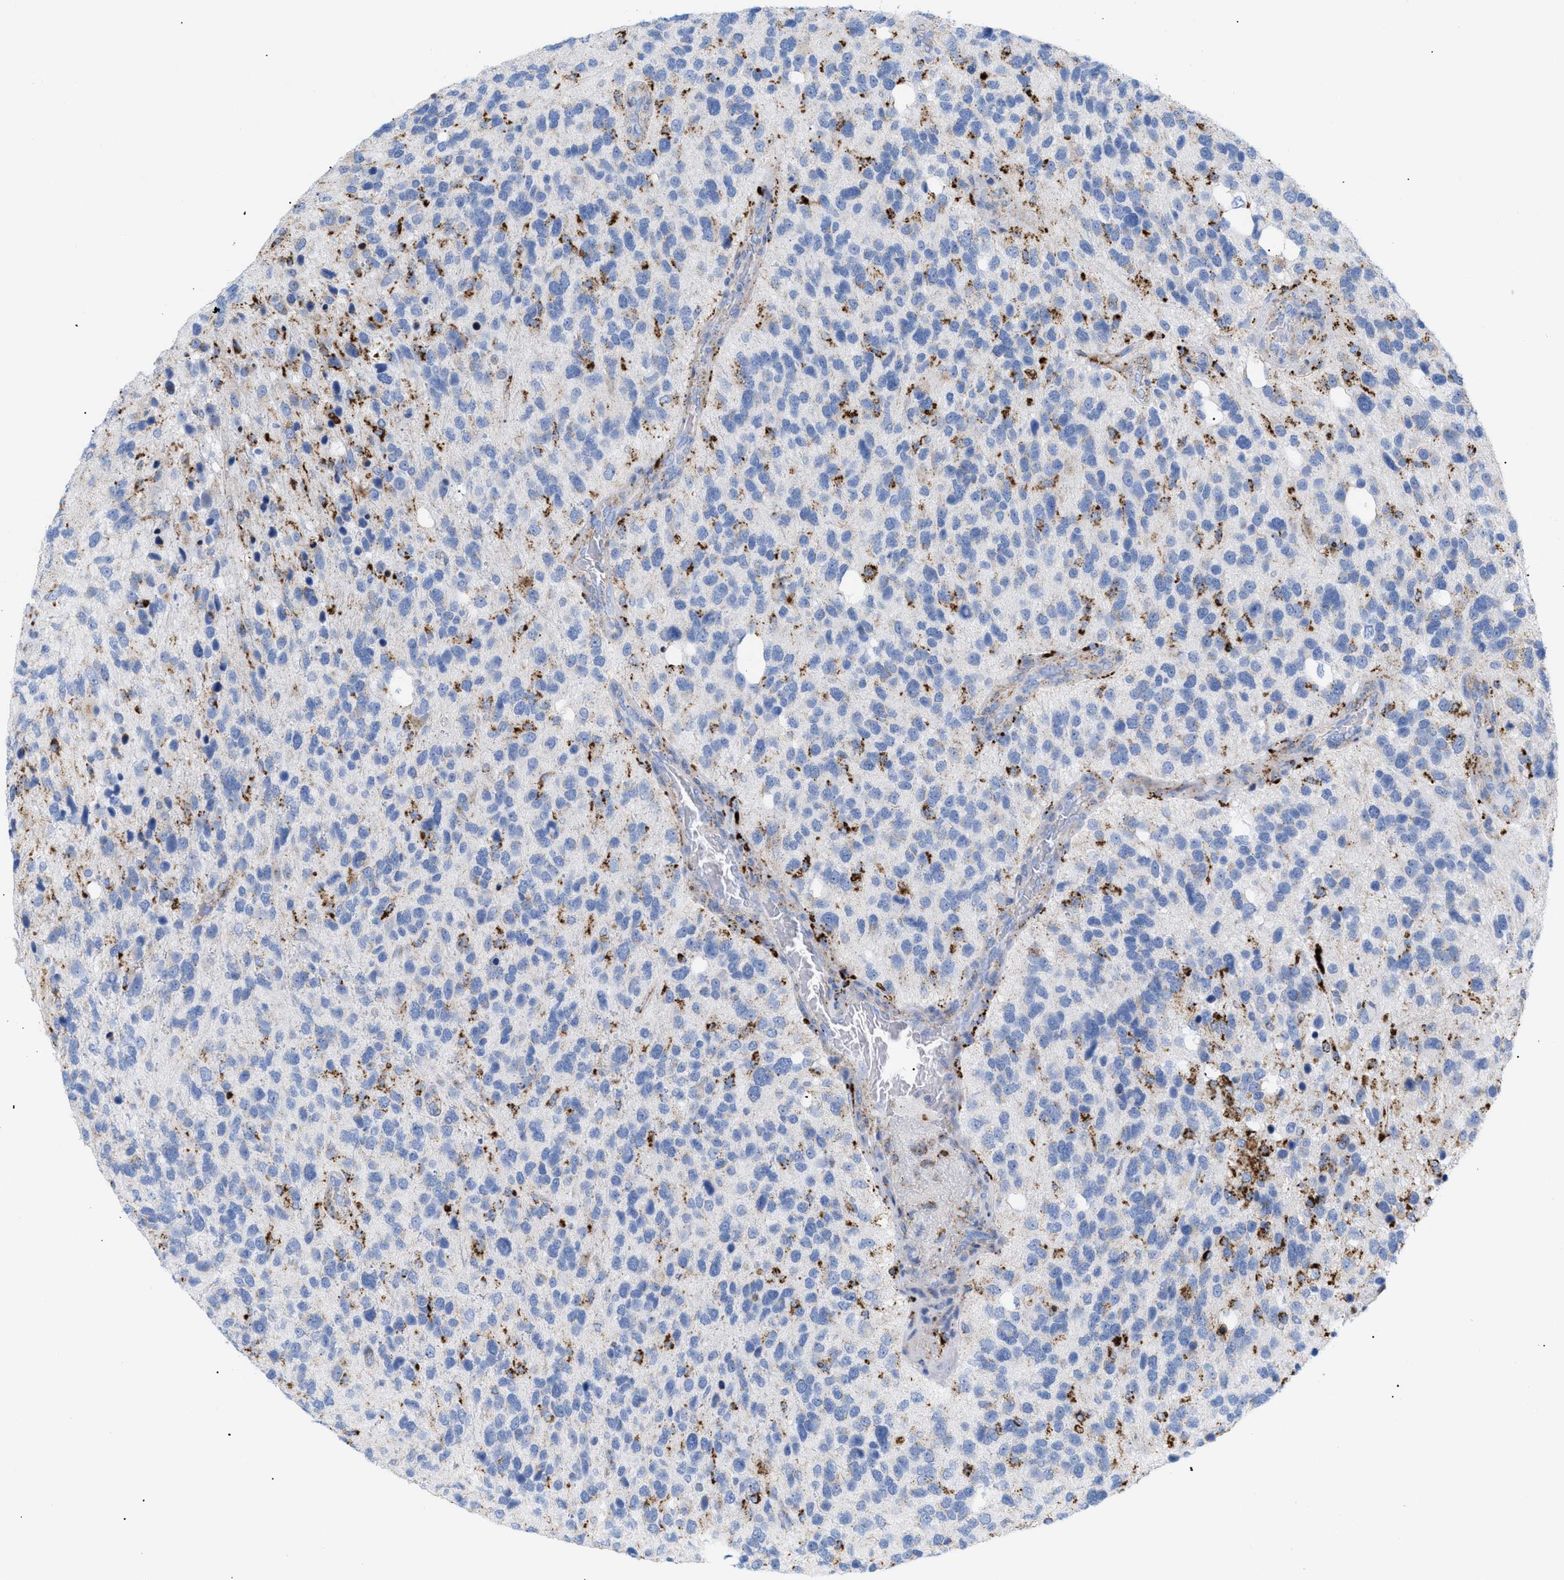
{"staining": {"intensity": "strong", "quantity": "<25%", "location": "cytoplasmic/membranous"}, "tissue": "glioma", "cell_type": "Tumor cells", "image_type": "cancer", "snomed": [{"axis": "morphology", "description": "Glioma, malignant, High grade"}, {"axis": "topography", "description": "Brain"}], "caption": "Immunohistochemical staining of human malignant glioma (high-grade) displays medium levels of strong cytoplasmic/membranous protein staining in about <25% of tumor cells.", "gene": "DRAM2", "patient": {"sex": "female", "age": 58}}